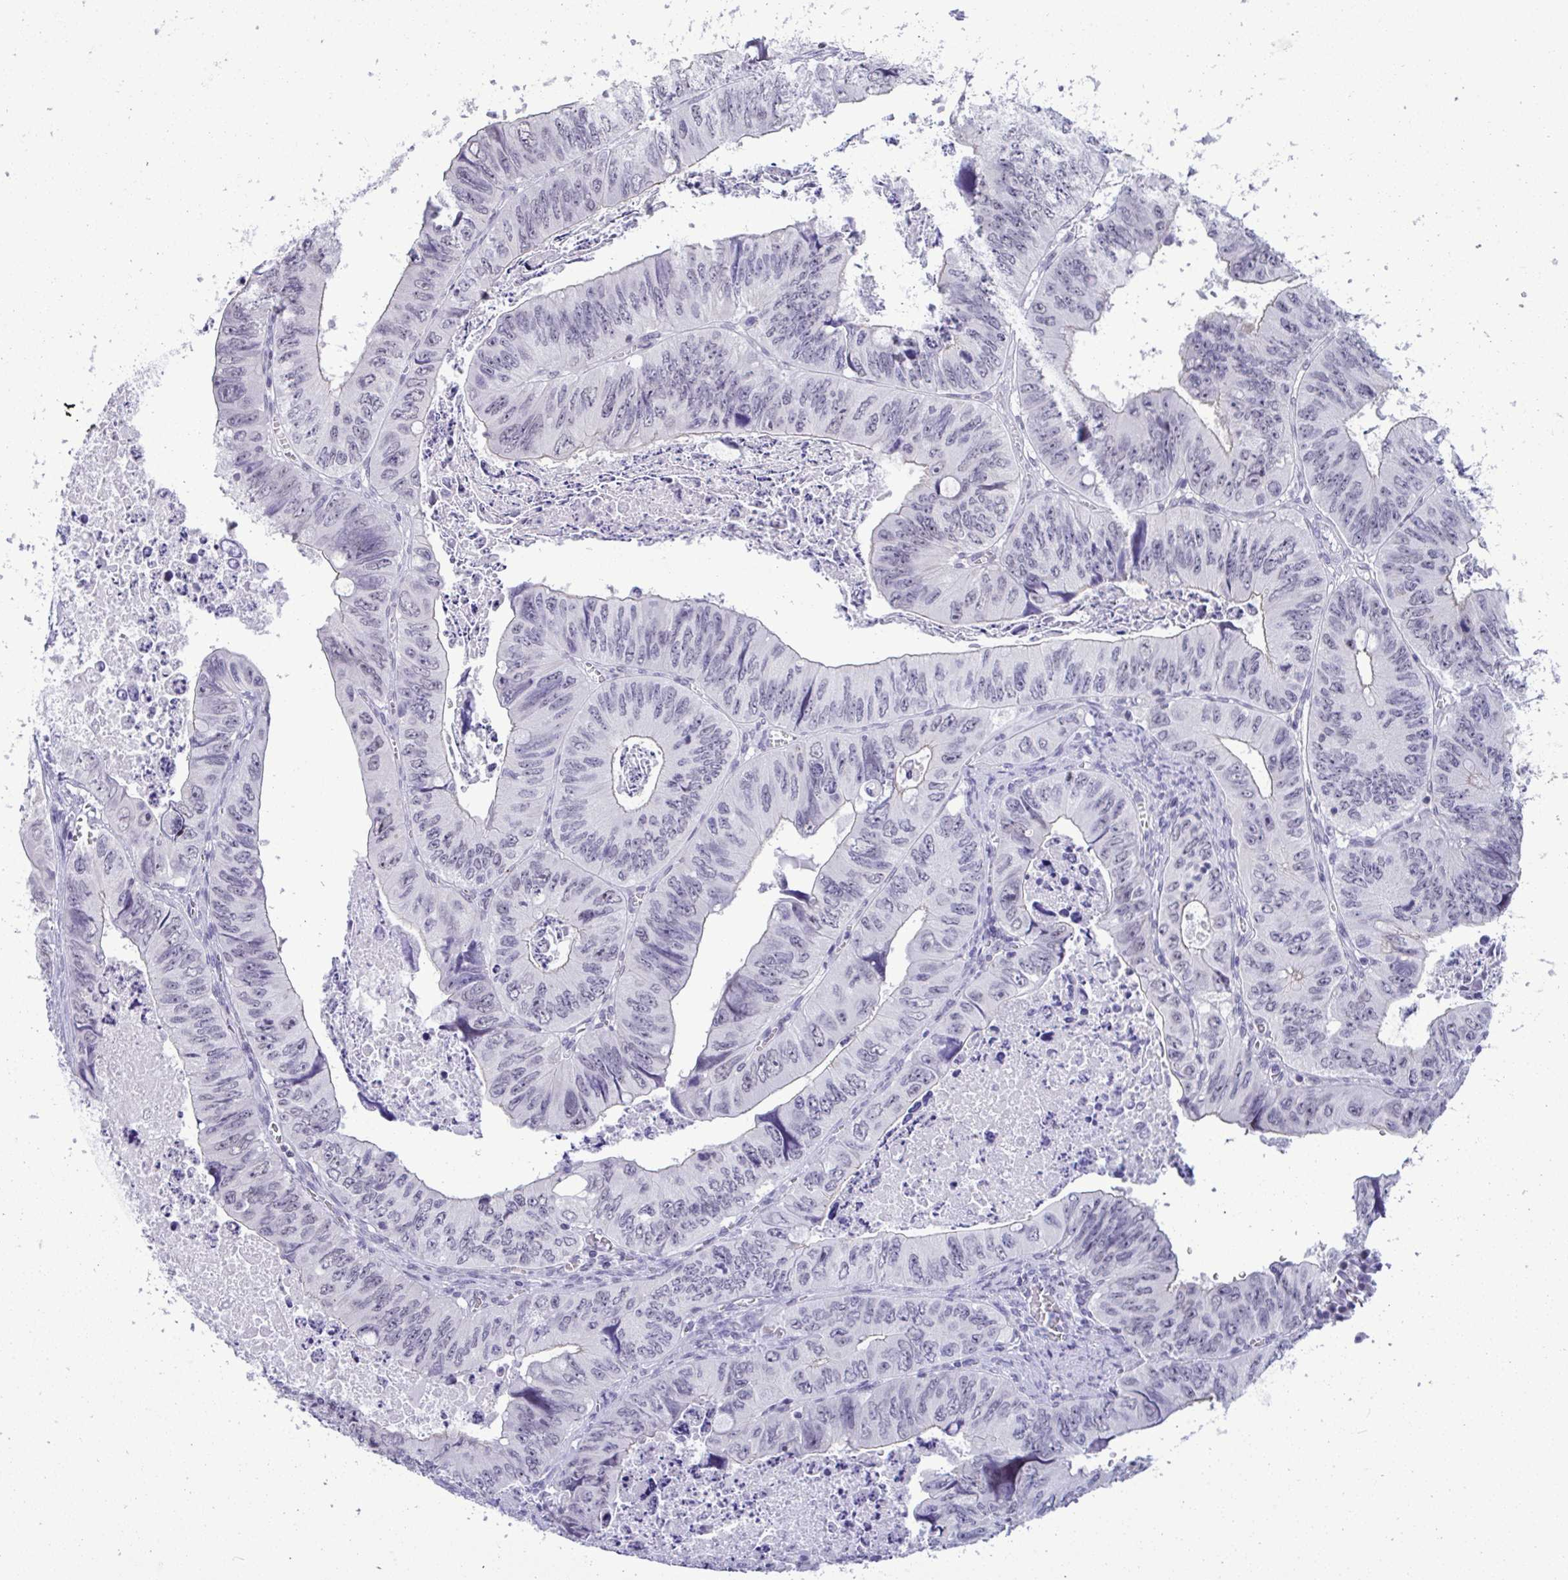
{"staining": {"intensity": "negative", "quantity": "none", "location": "none"}, "tissue": "colorectal cancer", "cell_type": "Tumor cells", "image_type": "cancer", "snomed": [{"axis": "morphology", "description": "Adenocarcinoma, NOS"}, {"axis": "topography", "description": "Colon"}], "caption": "Colorectal cancer was stained to show a protein in brown. There is no significant positivity in tumor cells.", "gene": "YBX2", "patient": {"sex": "female", "age": 84}}